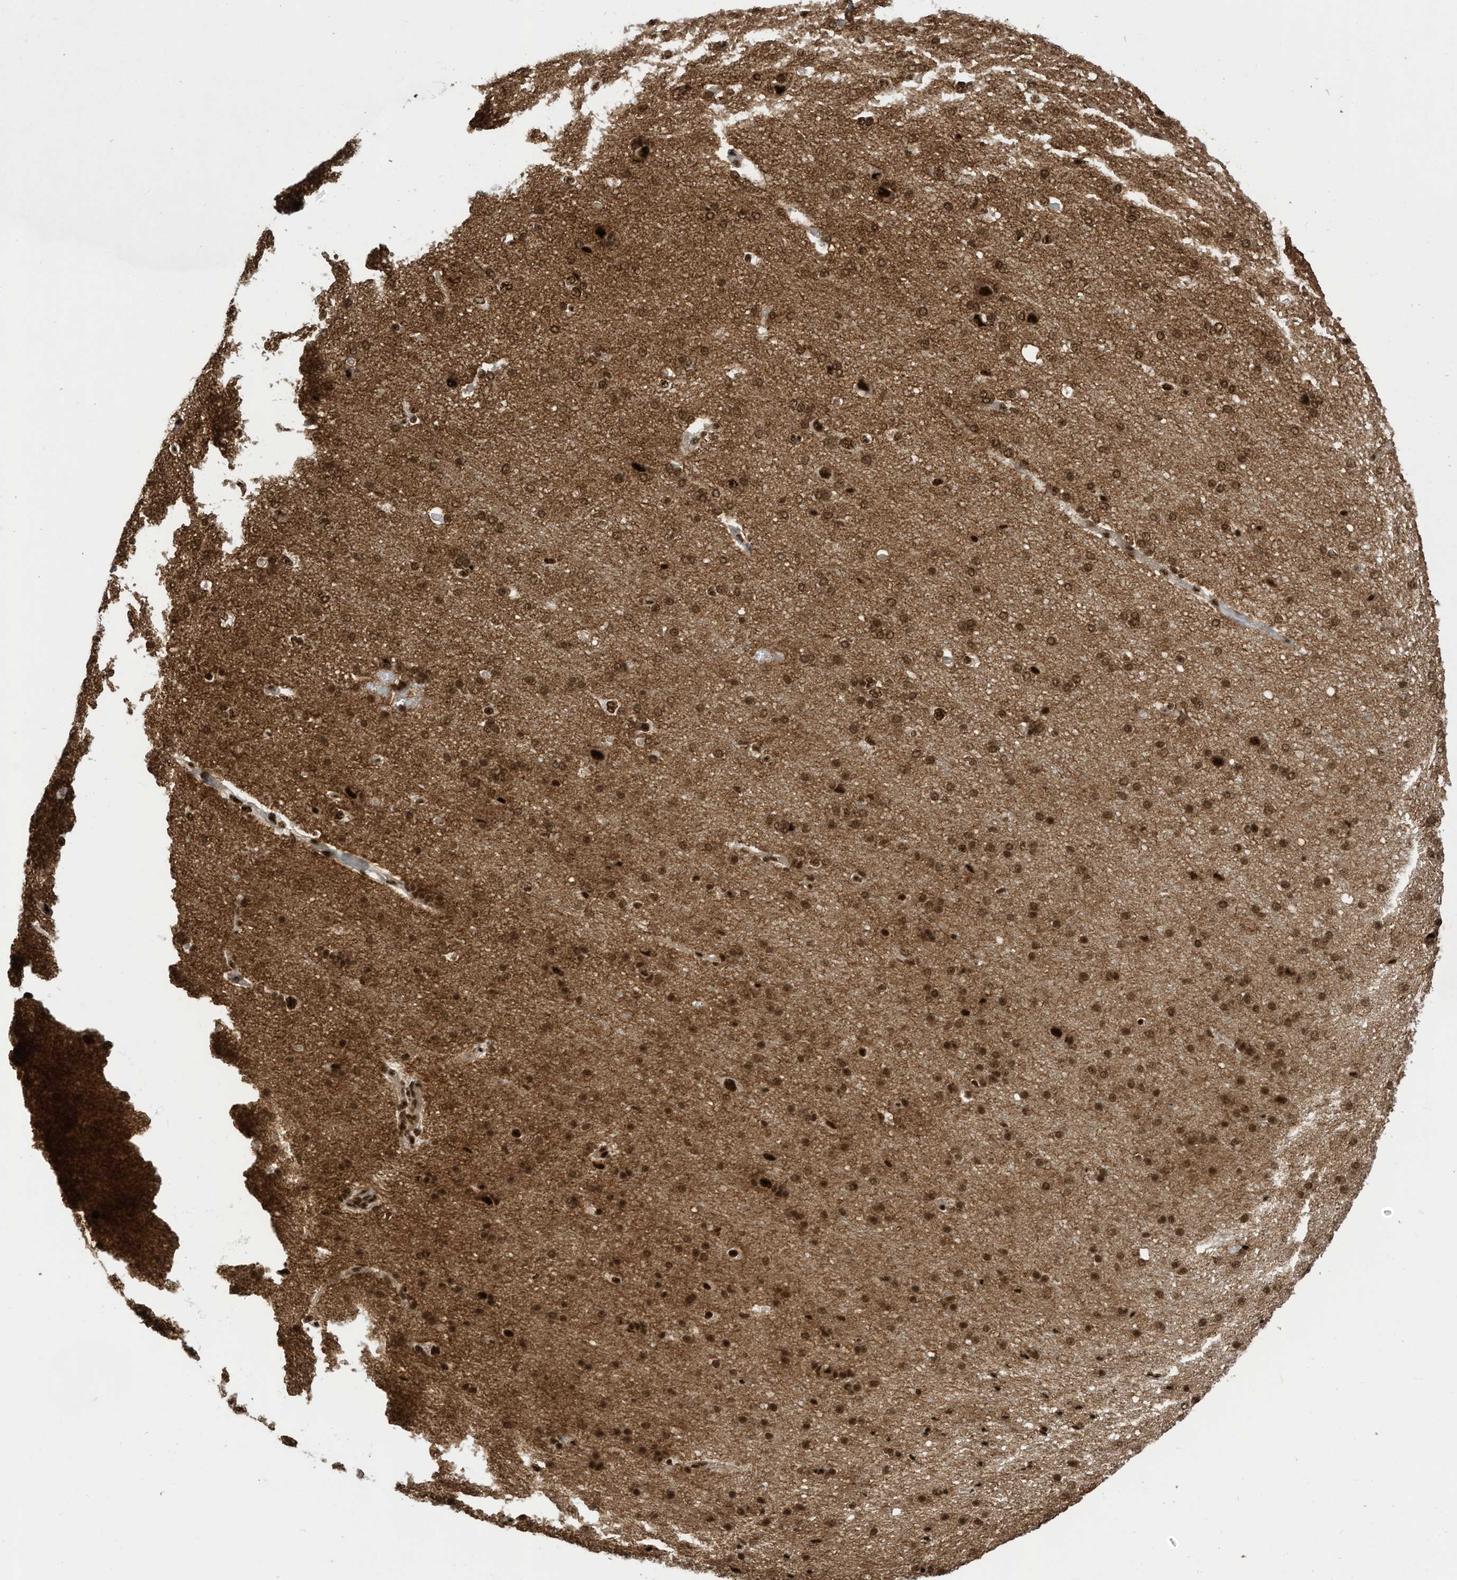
{"staining": {"intensity": "strong", "quantity": ">75%", "location": "nuclear"}, "tissue": "cerebral cortex", "cell_type": "Endothelial cells", "image_type": "normal", "snomed": [{"axis": "morphology", "description": "Normal tissue, NOS"}, {"axis": "topography", "description": "Cerebral cortex"}], "caption": "Protein staining of benign cerebral cortex displays strong nuclear staining in about >75% of endothelial cells.", "gene": "SF3A3", "patient": {"sex": "male", "age": 62}}